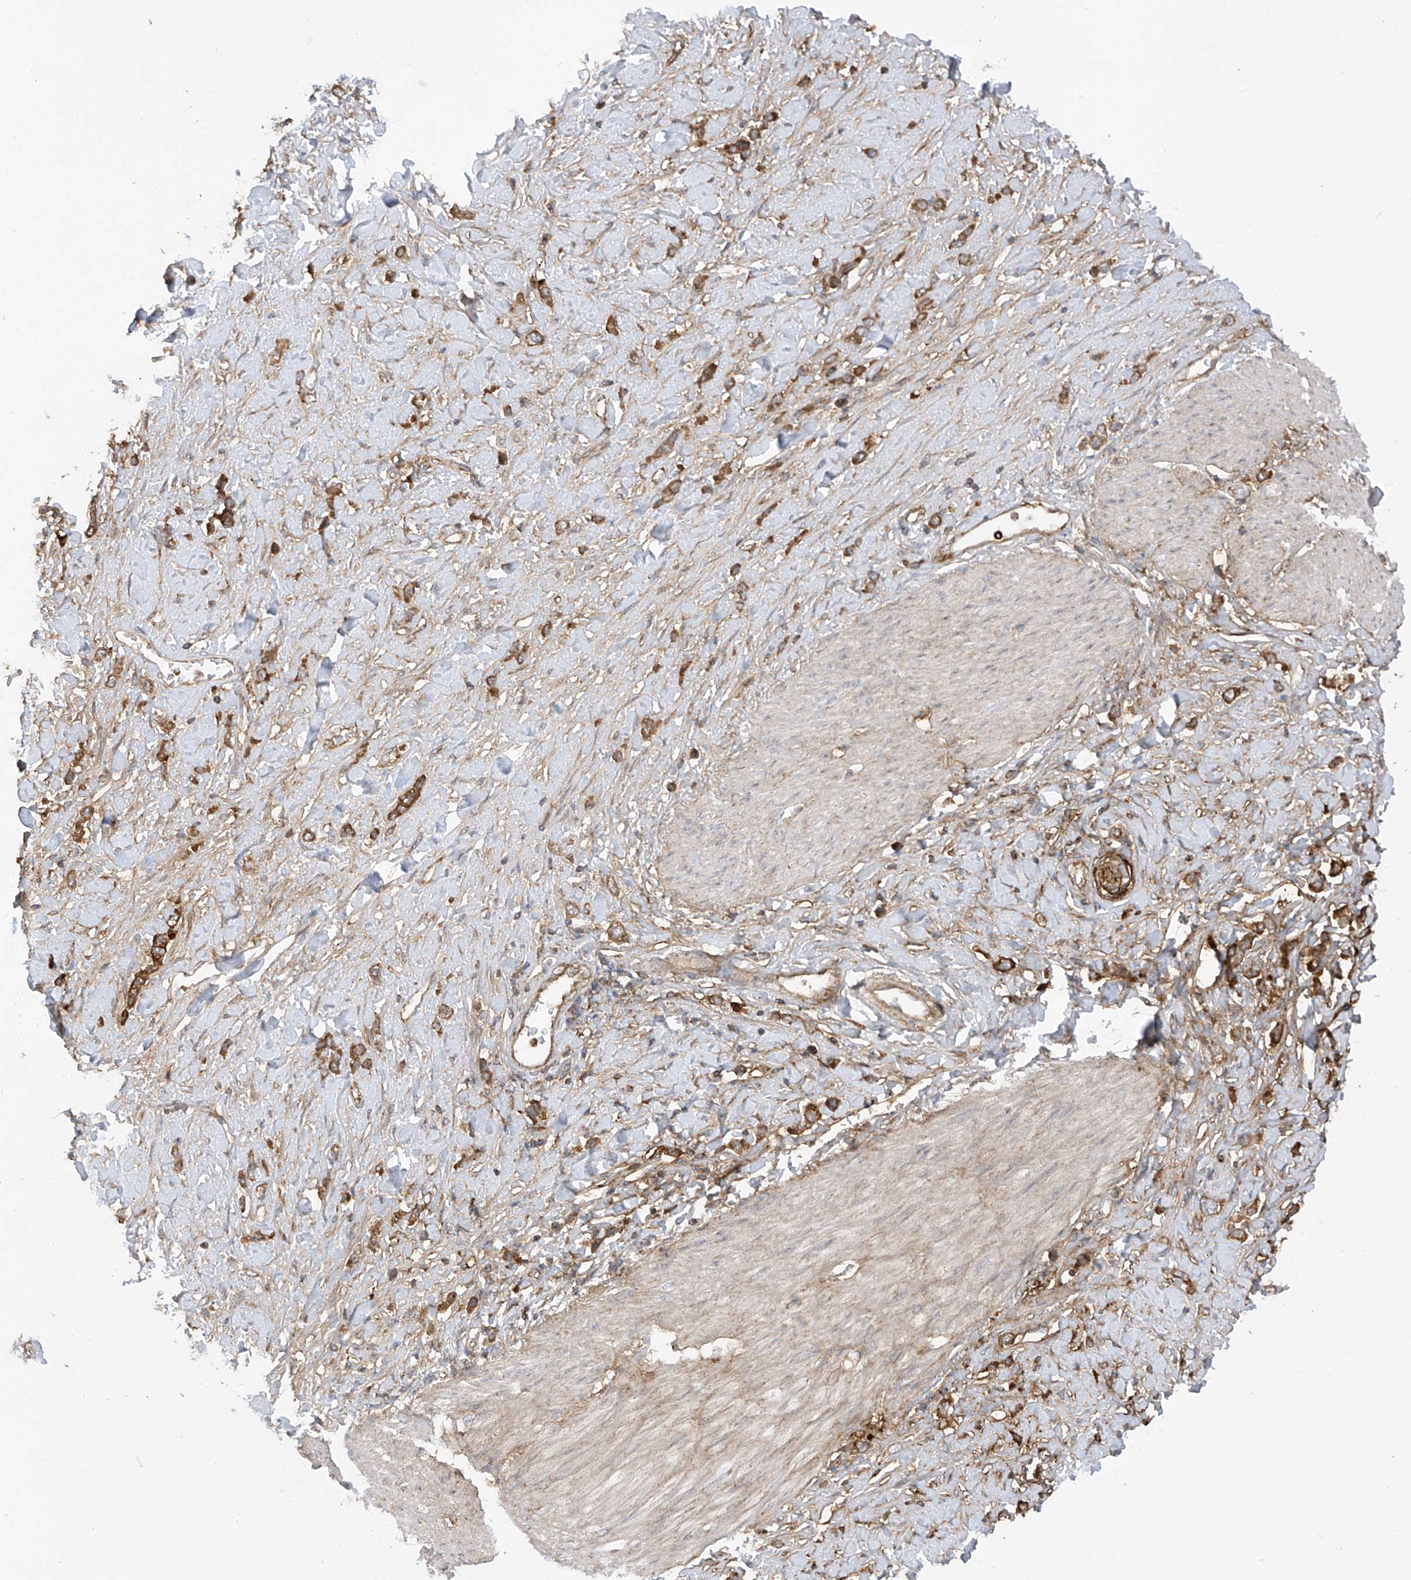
{"staining": {"intensity": "strong", "quantity": ">75%", "location": "cytoplasmic/membranous"}, "tissue": "stomach cancer", "cell_type": "Tumor cells", "image_type": "cancer", "snomed": [{"axis": "morphology", "description": "Normal tissue, NOS"}, {"axis": "morphology", "description": "Adenocarcinoma, NOS"}, {"axis": "topography", "description": "Stomach, upper"}, {"axis": "topography", "description": "Stomach"}], "caption": "Immunohistochemistry (DAB (3,3'-diaminobenzidine)) staining of stomach cancer exhibits strong cytoplasmic/membranous protein positivity in about >75% of tumor cells.", "gene": "REPS1", "patient": {"sex": "female", "age": 65}}